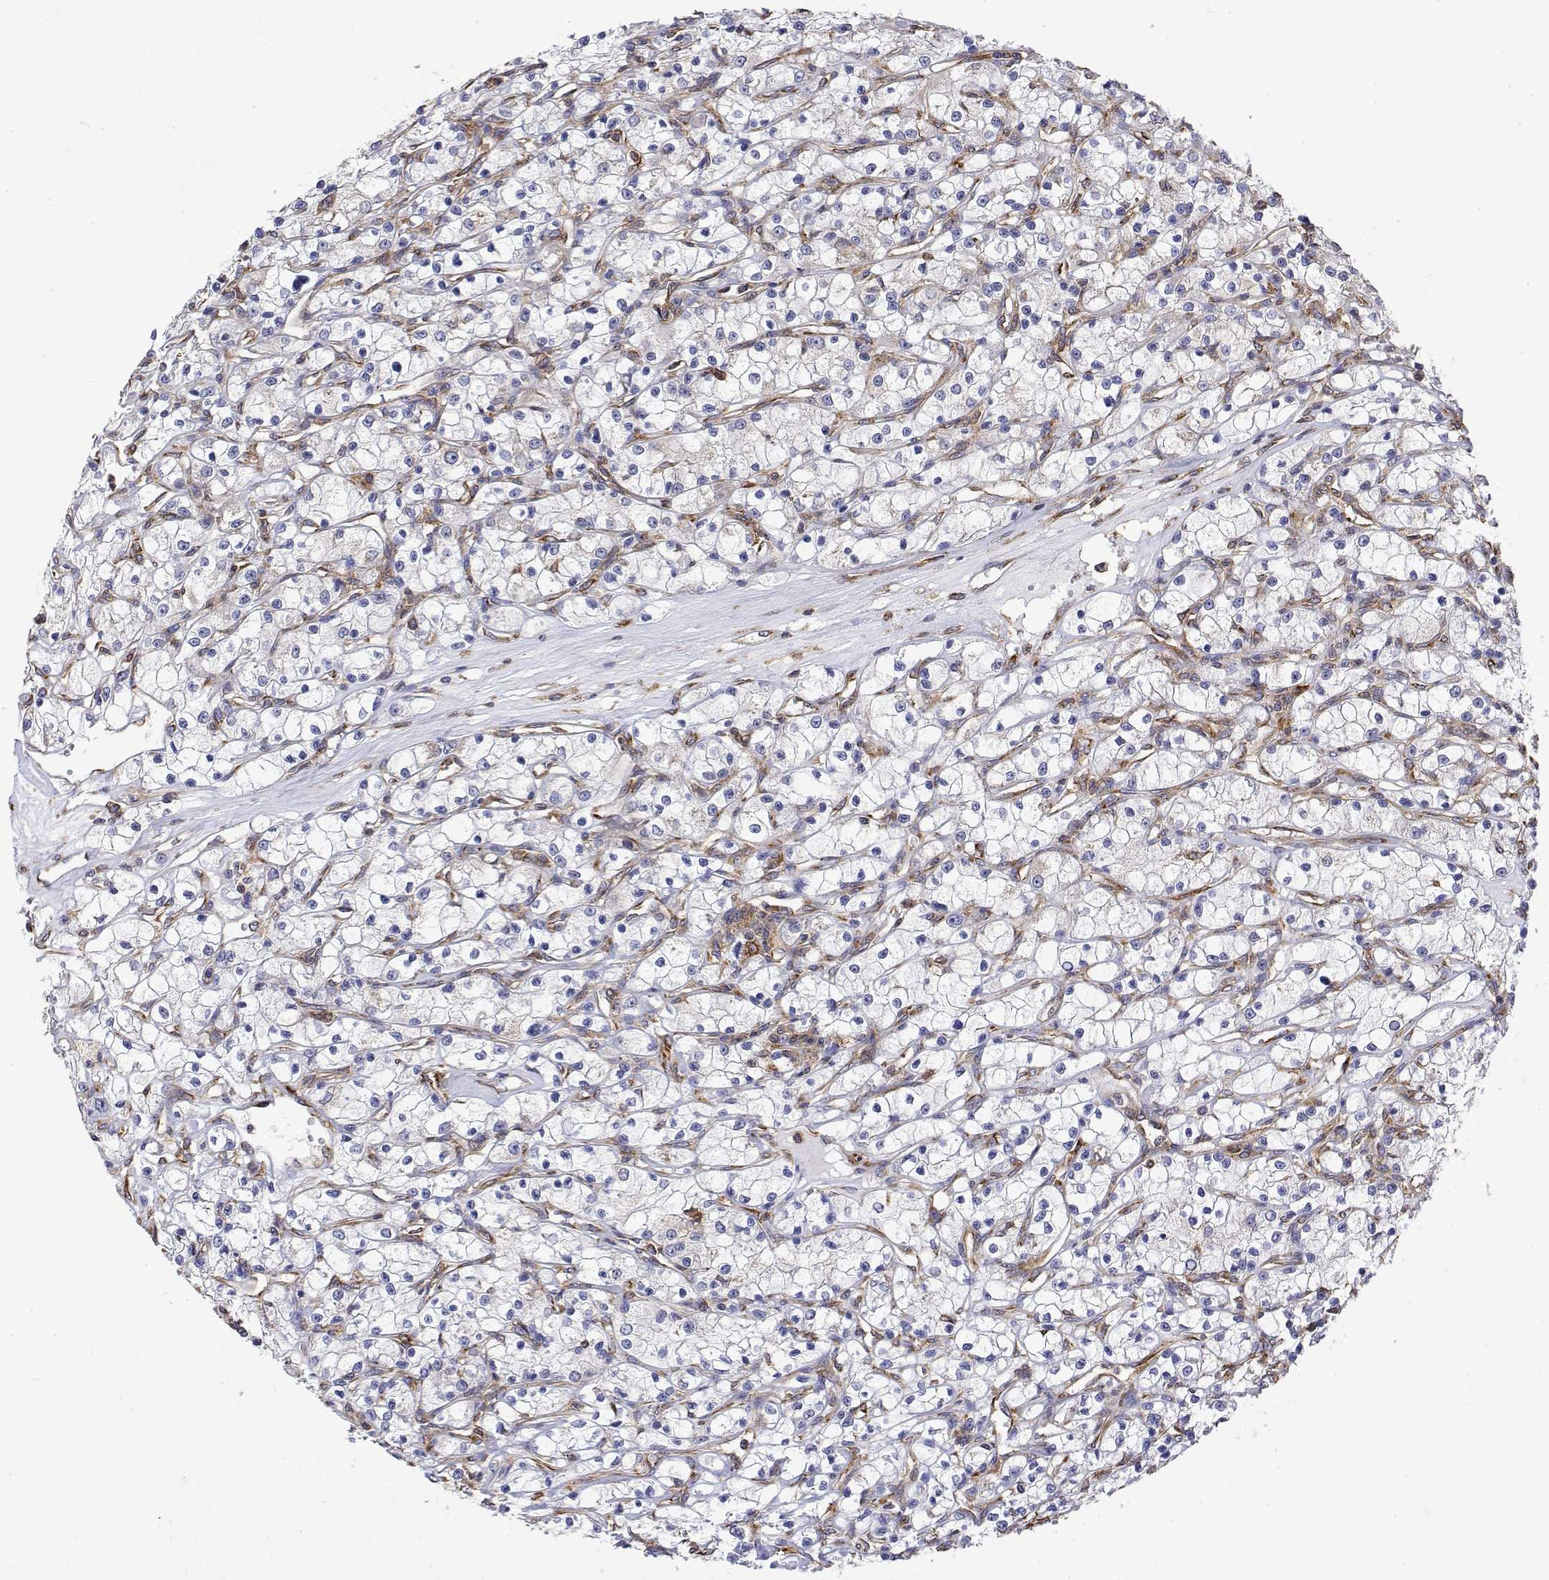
{"staining": {"intensity": "negative", "quantity": "none", "location": "none"}, "tissue": "renal cancer", "cell_type": "Tumor cells", "image_type": "cancer", "snomed": [{"axis": "morphology", "description": "Adenocarcinoma, NOS"}, {"axis": "topography", "description": "Kidney"}], "caption": "This is a image of immunohistochemistry staining of renal cancer, which shows no expression in tumor cells.", "gene": "EEF1G", "patient": {"sex": "female", "age": 59}}